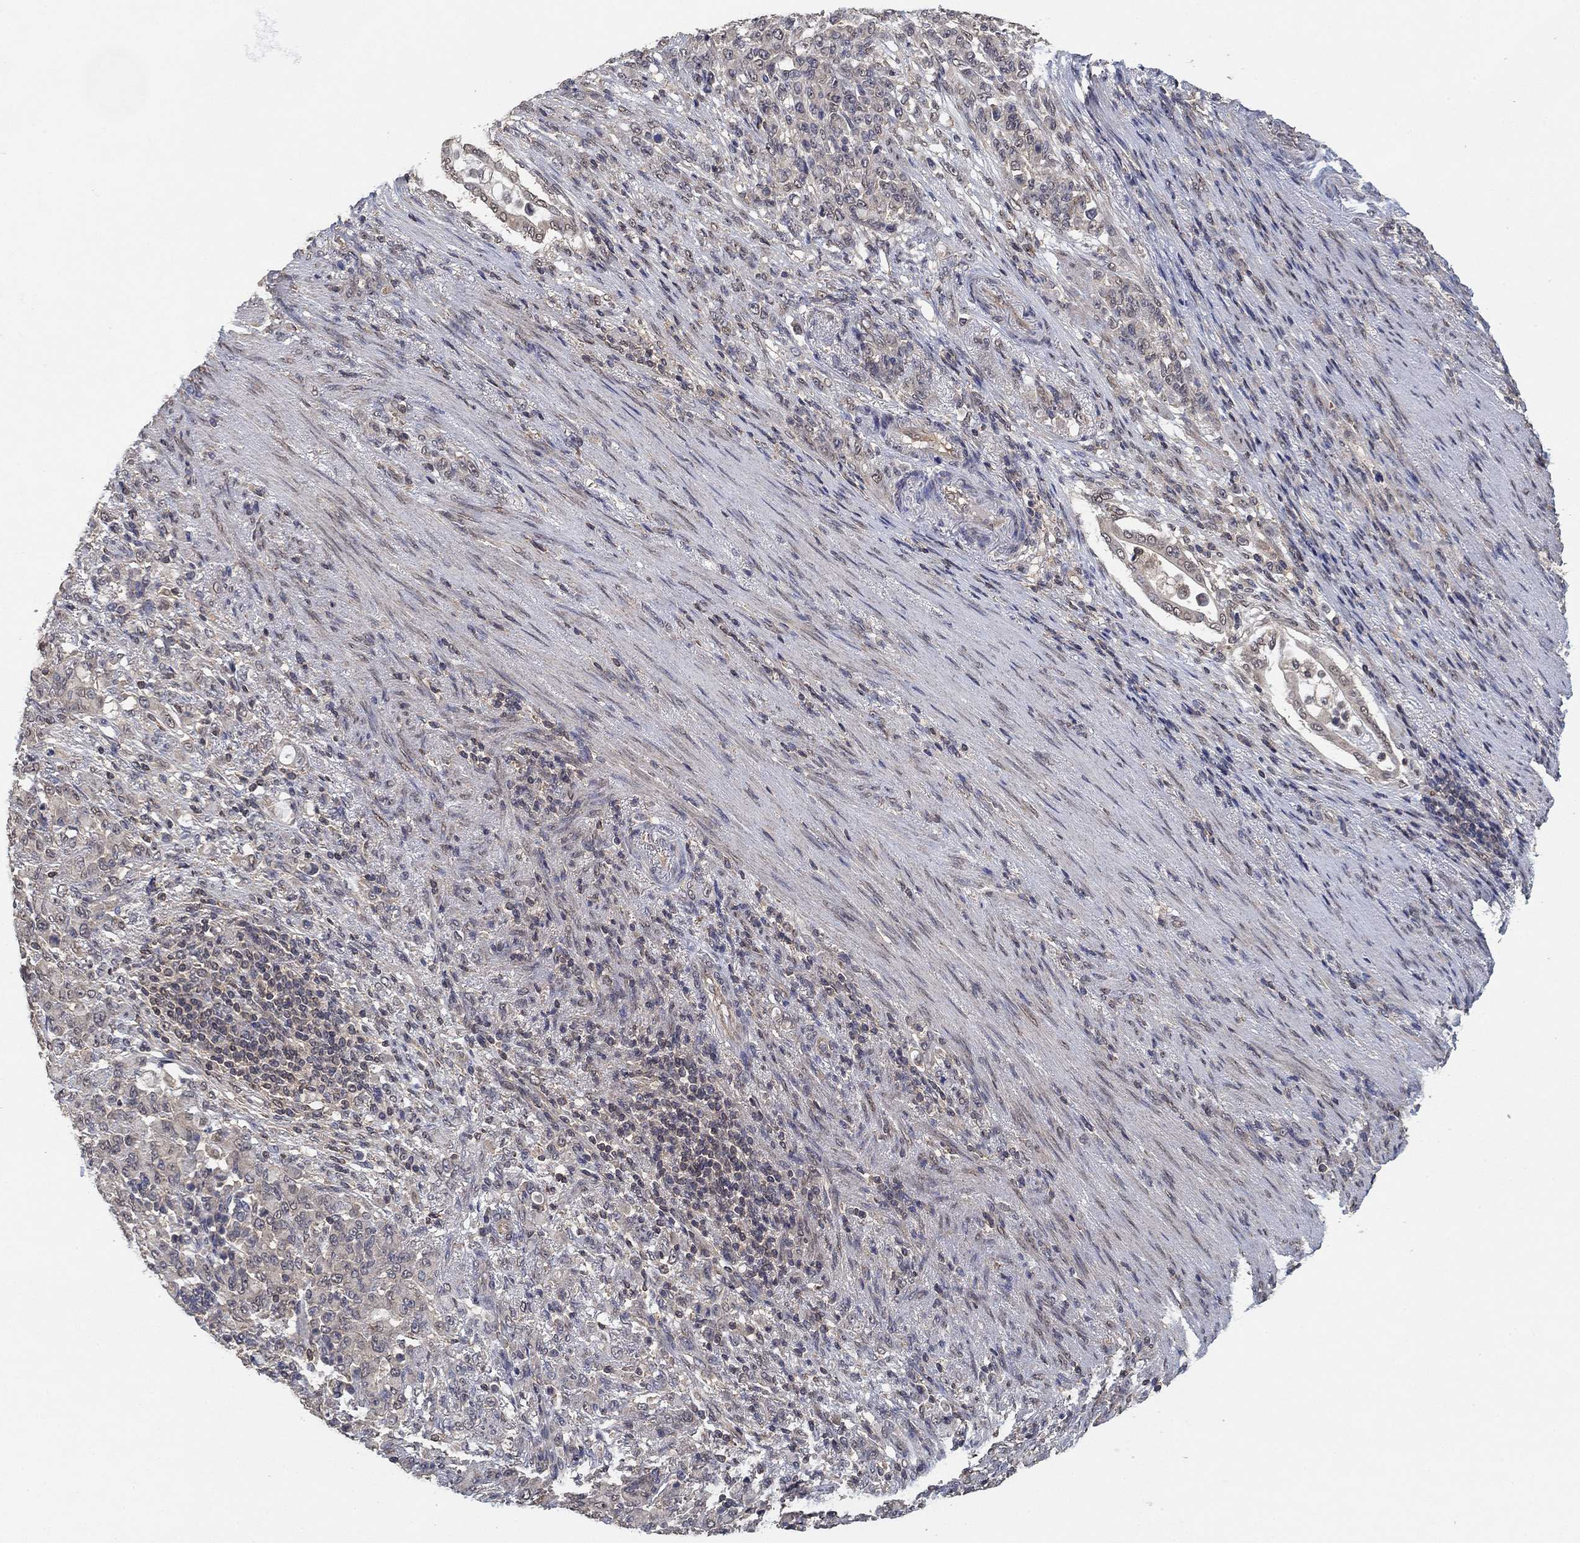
{"staining": {"intensity": "negative", "quantity": "none", "location": "none"}, "tissue": "stomach cancer", "cell_type": "Tumor cells", "image_type": "cancer", "snomed": [{"axis": "morphology", "description": "Normal tissue, NOS"}, {"axis": "morphology", "description": "Adenocarcinoma, NOS"}, {"axis": "topography", "description": "Stomach"}], "caption": "A histopathology image of stomach cancer stained for a protein shows no brown staining in tumor cells.", "gene": "CCDC43", "patient": {"sex": "female", "age": 79}}